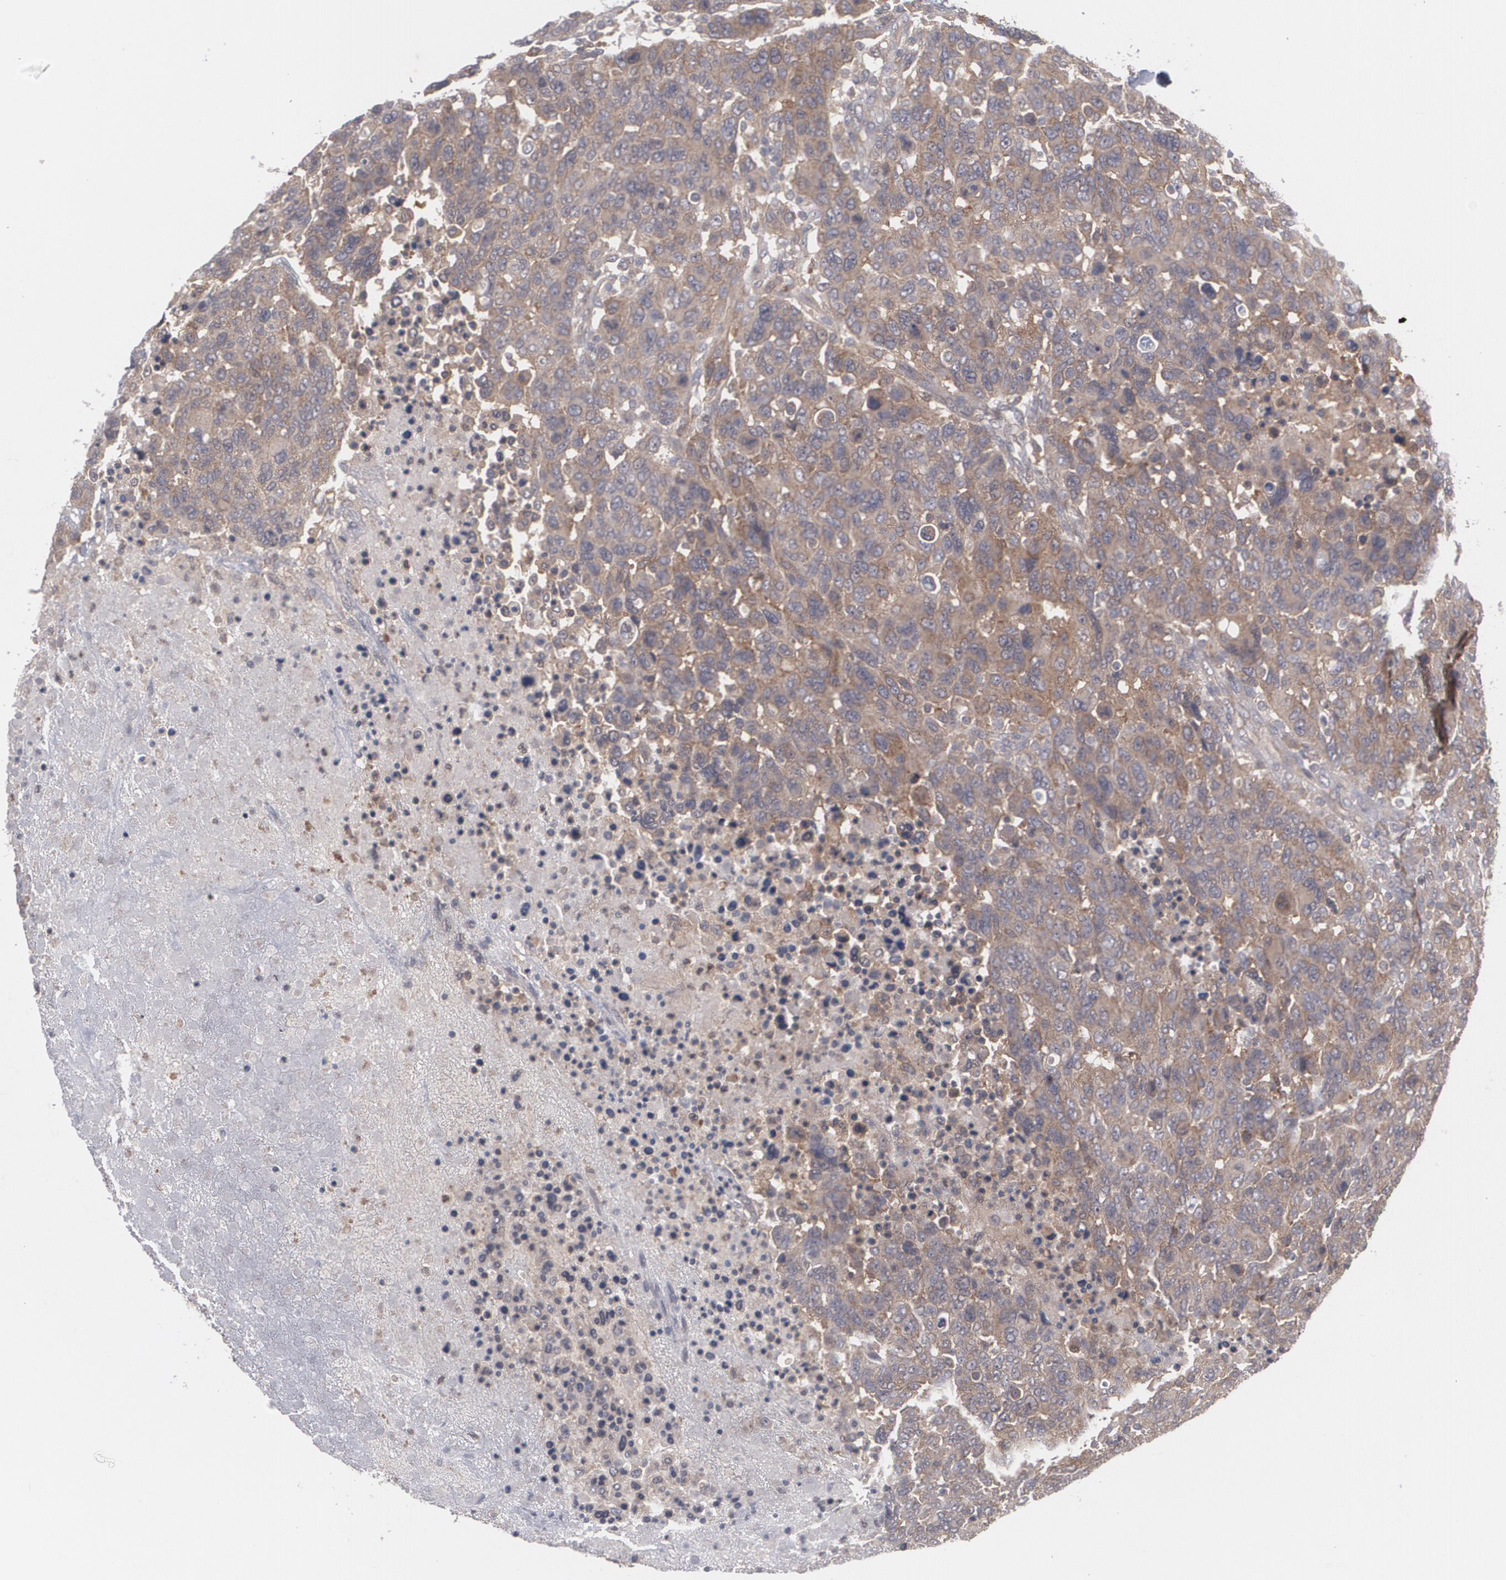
{"staining": {"intensity": "weak", "quantity": "25%-75%", "location": "cytoplasmic/membranous"}, "tissue": "breast cancer", "cell_type": "Tumor cells", "image_type": "cancer", "snomed": [{"axis": "morphology", "description": "Duct carcinoma"}, {"axis": "topography", "description": "Breast"}], "caption": "Immunohistochemistry (IHC) staining of breast invasive ductal carcinoma, which shows low levels of weak cytoplasmic/membranous expression in about 25%-75% of tumor cells indicating weak cytoplasmic/membranous protein positivity. The staining was performed using DAB (3,3'-diaminobenzidine) (brown) for protein detection and nuclei were counterstained in hematoxylin (blue).", "gene": "HTT", "patient": {"sex": "female", "age": 37}}